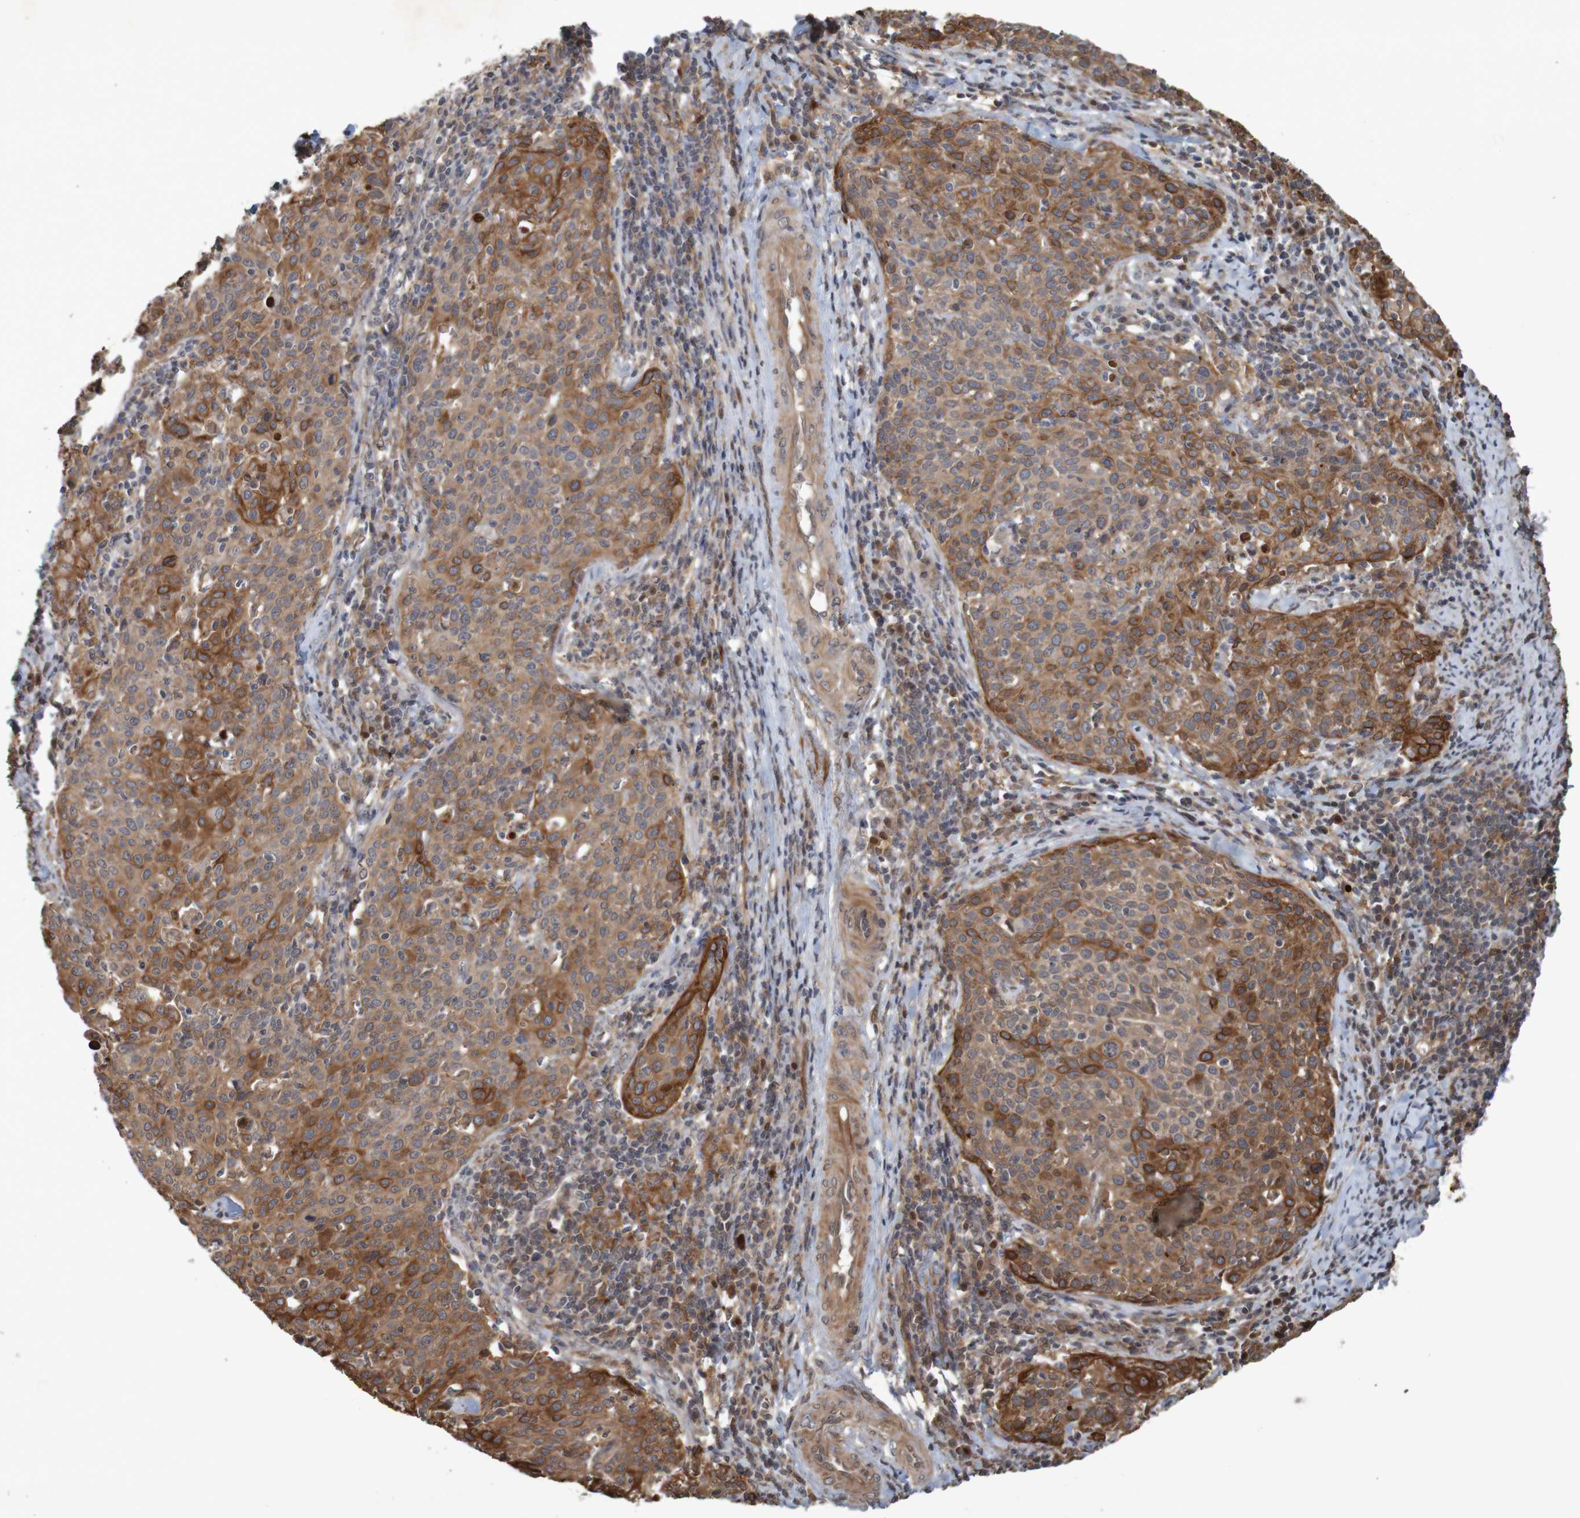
{"staining": {"intensity": "strong", "quantity": ">75%", "location": "cytoplasmic/membranous"}, "tissue": "cervical cancer", "cell_type": "Tumor cells", "image_type": "cancer", "snomed": [{"axis": "morphology", "description": "Squamous cell carcinoma, NOS"}, {"axis": "topography", "description": "Cervix"}], "caption": "This is an image of immunohistochemistry (IHC) staining of cervical cancer, which shows strong expression in the cytoplasmic/membranous of tumor cells.", "gene": "ARHGEF11", "patient": {"sex": "female", "age": 38}}